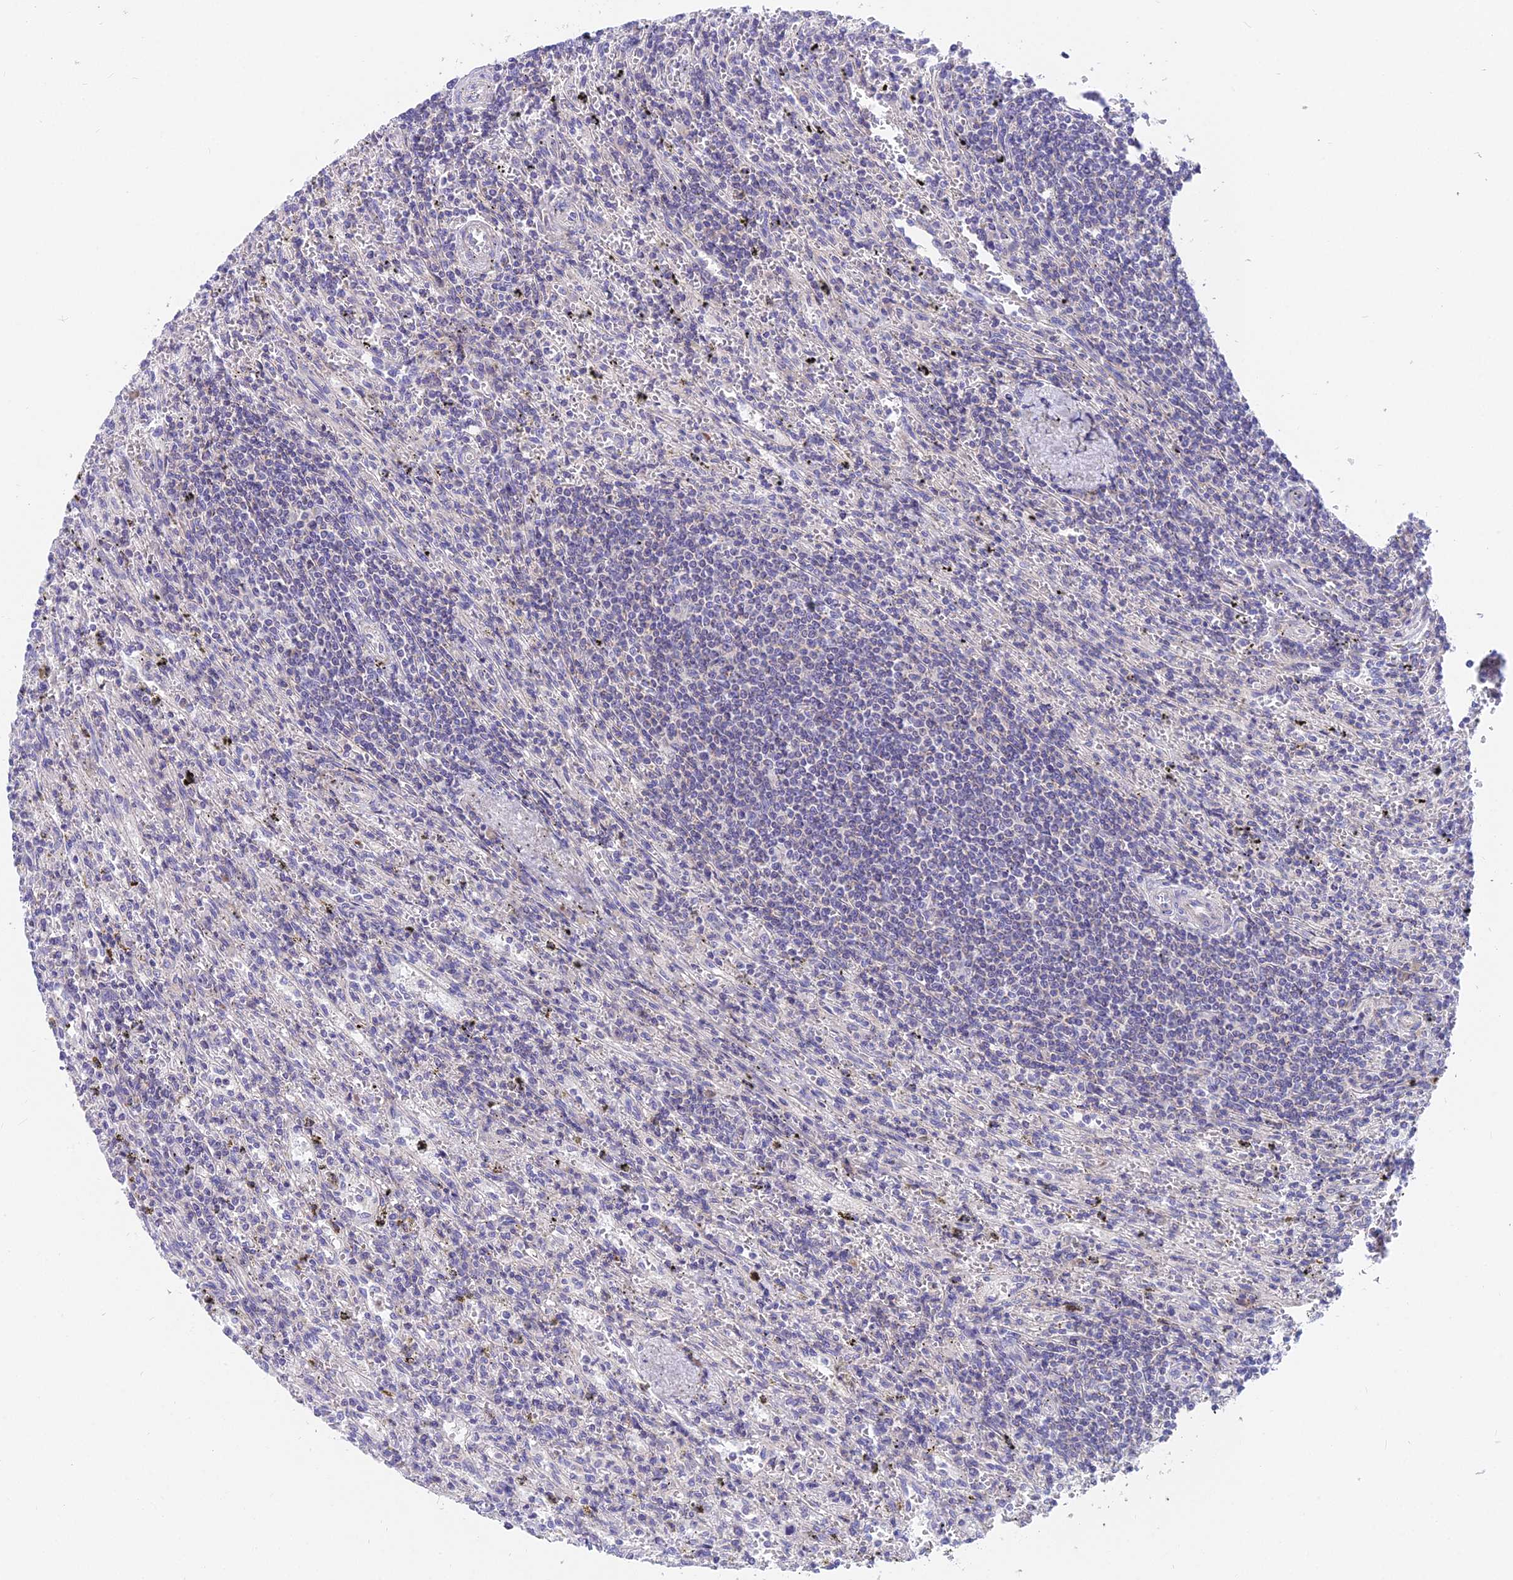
{"staining": {"intensity": "negative", "quantity": "none", "location": "none"}, "tissue": "lymphoma", "cell_type": "Tumor cells", "image_type": "cancer", "snomed": [{"axis": "morphology", "description": "Malignant lymphoma, non-Hodgkin's type, Low grade"}, {"axis": "topography", "description": "Spleen"}], "caption": "This photomicrograph is of lymphoma stained with immunohistochemistry to label a protein in brown with the nuclei are counter-stained blue. There is no positivity in tumor cells.", "gene": "MVB12A", "patient": {"sex": "male", "age": 76}}